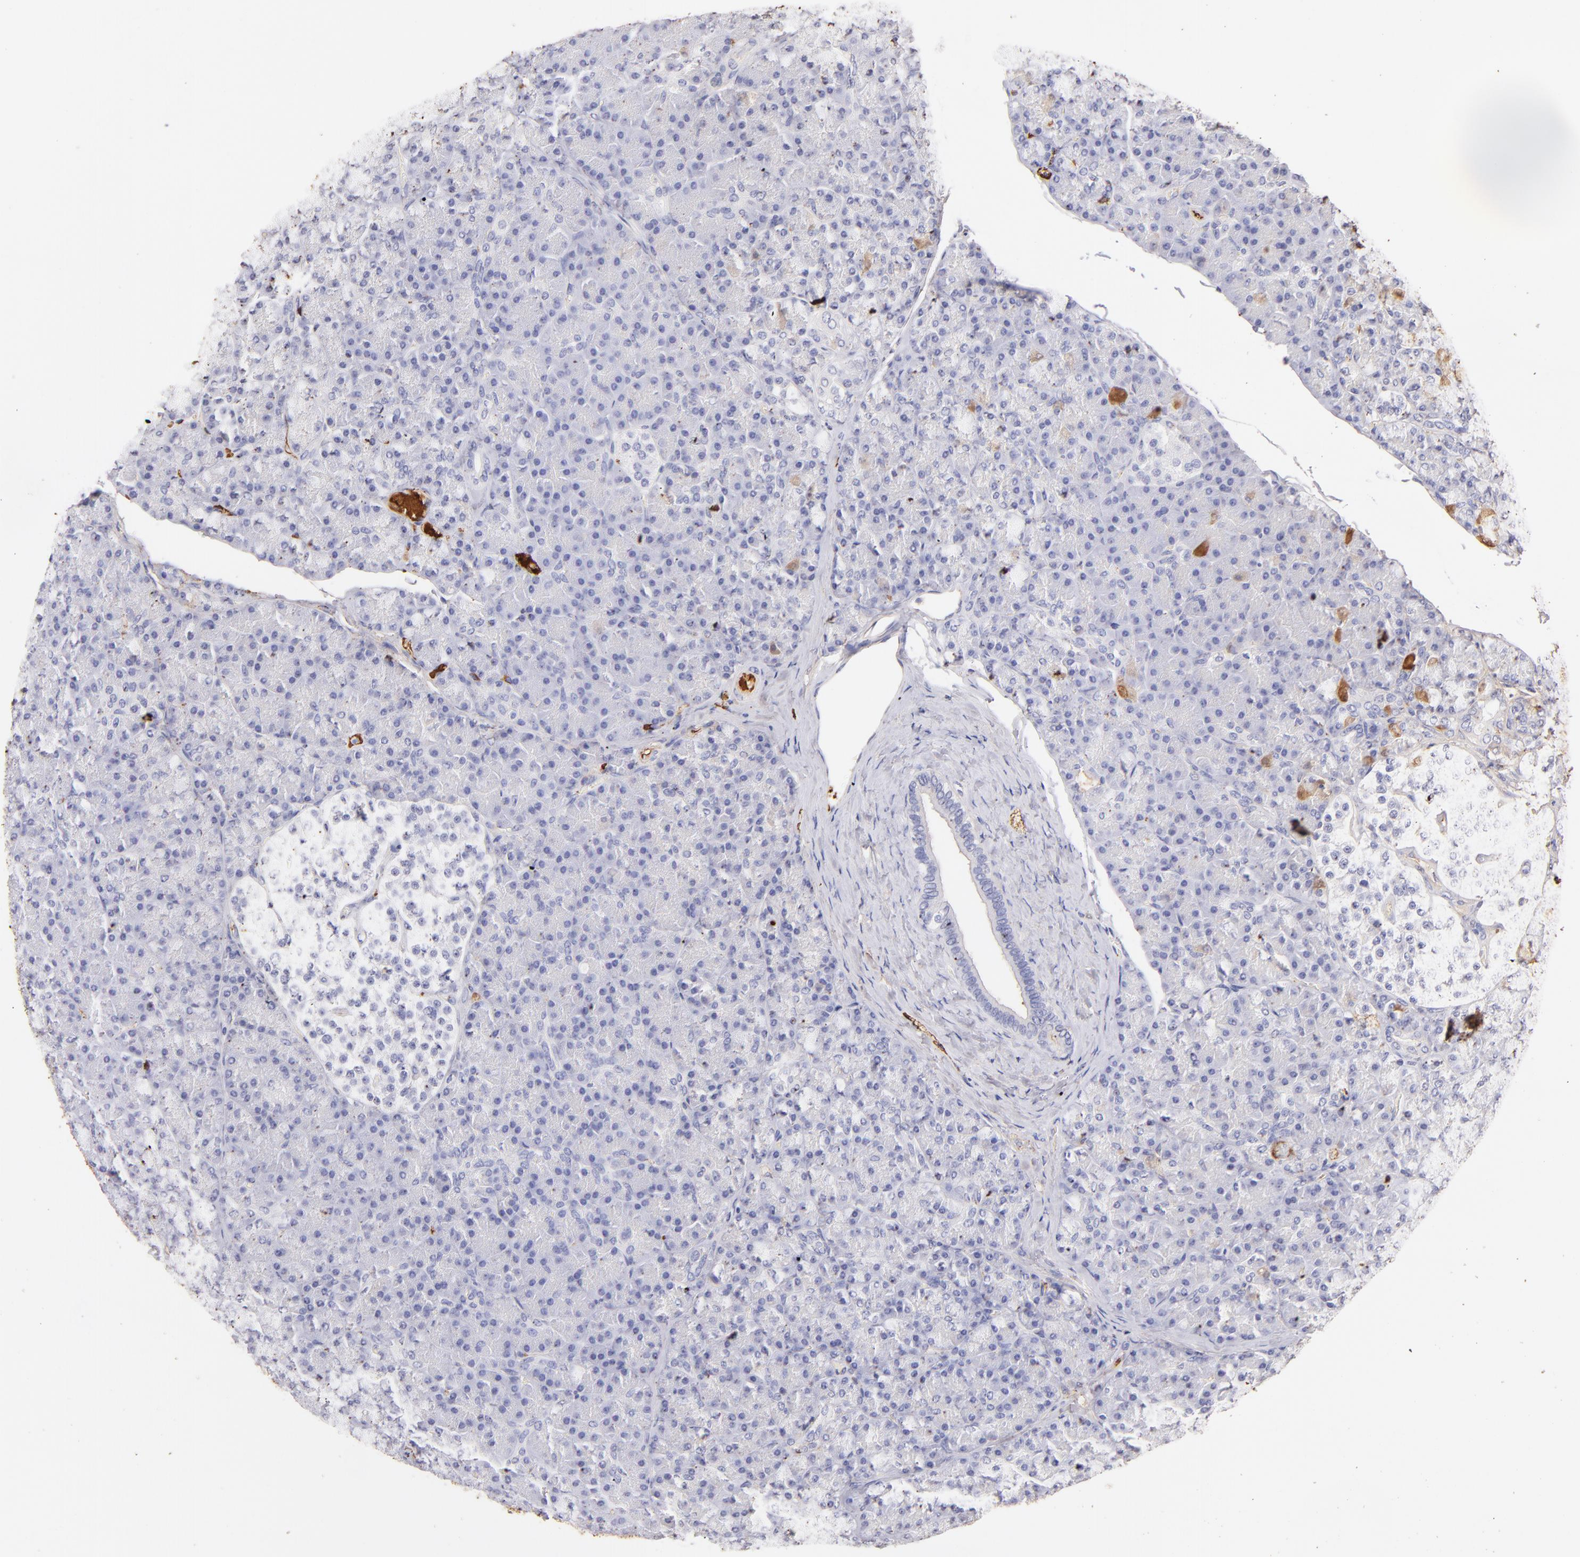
{"staining": {"intensity": "negative", "quantity": "none", "location": "none"}, "tissue": "pancreas", "cell_type": "Exocrine glandular cells", "image_type": "normal", "snomed": [{"axis": "morphology", "description": "Normal tissue, NOS"}, {"axis": "topography", "description": "Pancreas"}], "caption": "IHC photomicrograph of normal pancreas: human pancreas stained with DAB displays no significant protein positivity in exocrine glandular cells.", "gene": "FGB", "patient": {"sex": "female", "age": 43}}